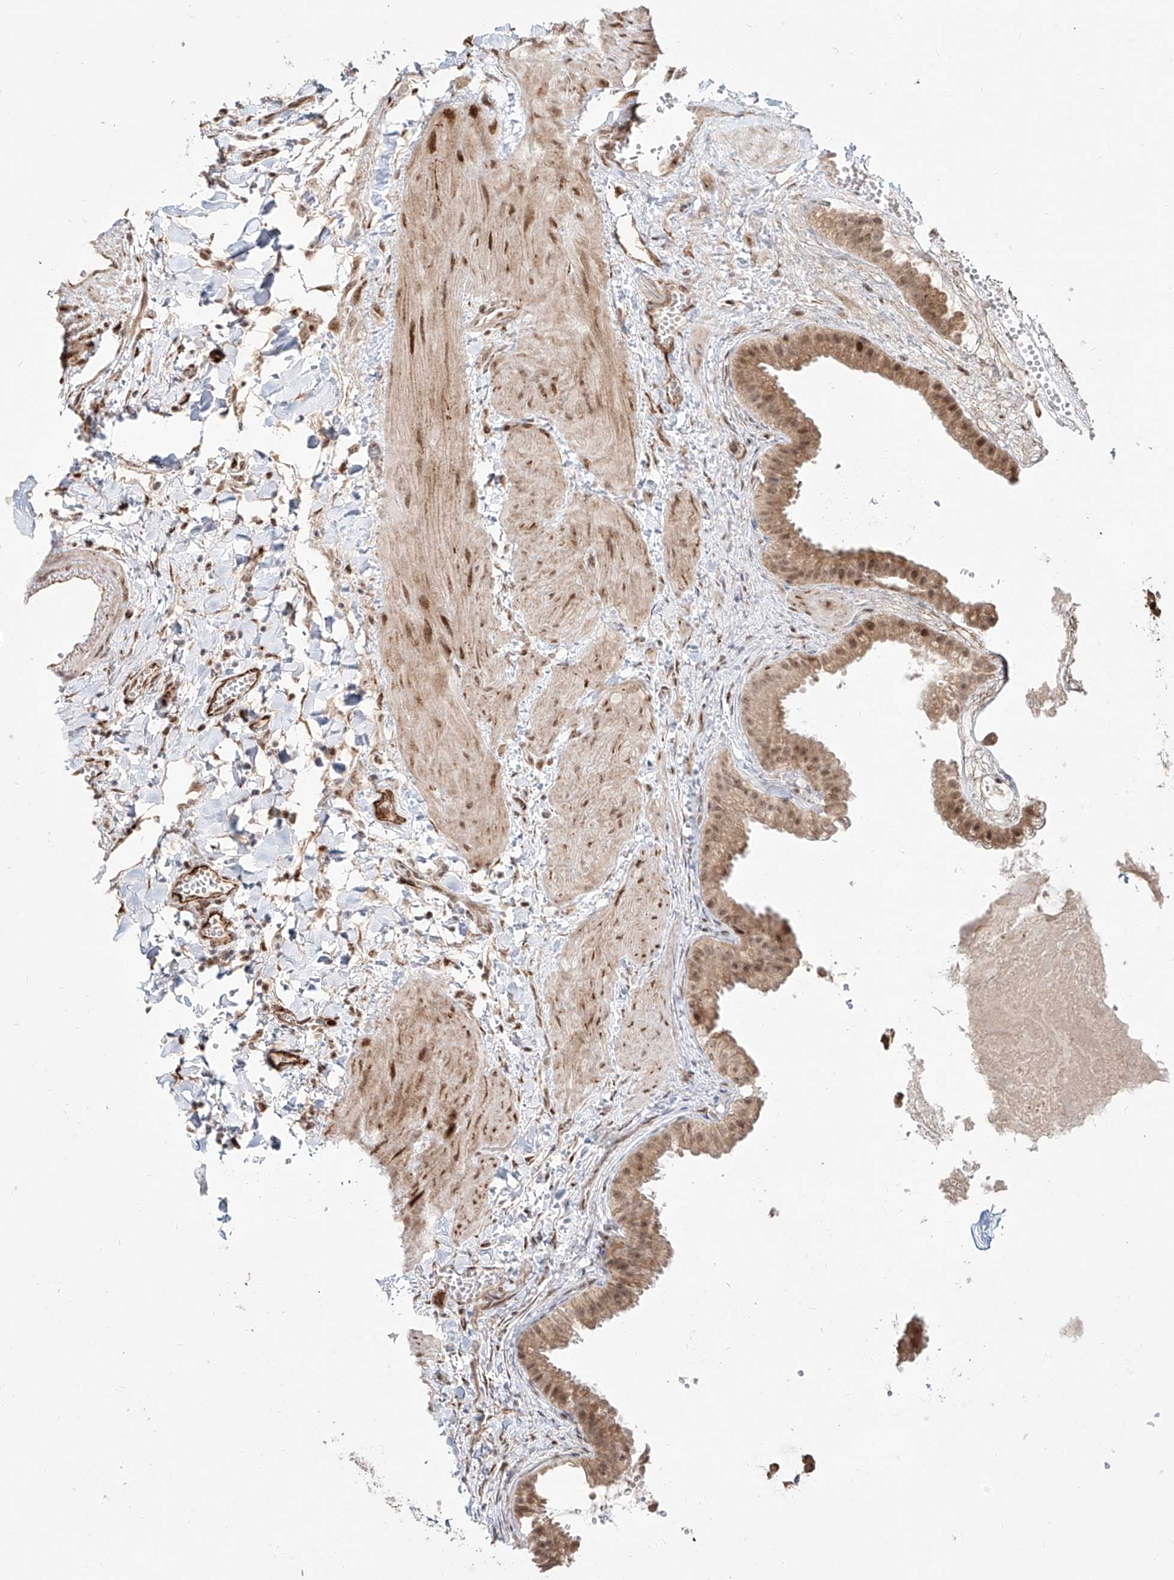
{"staining": {"intensity": "moderate", "quantity": ">75%", "location": "cytoplasmic/membranous,nuclear"}, "tissue": "gallbladder", "cell_type": "Glandular cells", "image_type": "normal", "snomed": [{"axis": "morphology", "description": "Normal tissue, NOS"}, {"axis": "topography", "description": "Gallbladder"}], "caption": "Protein expression by immunohistochemistry displays moderate cytoplasmic/membranous,nuclear expression in about >75% of glandular cells in benign gallbladder. (IHC, brightfield microscopy, high magnification).", "gene": "ZNF710", "patient": {"sex": "male", "age": 55}}